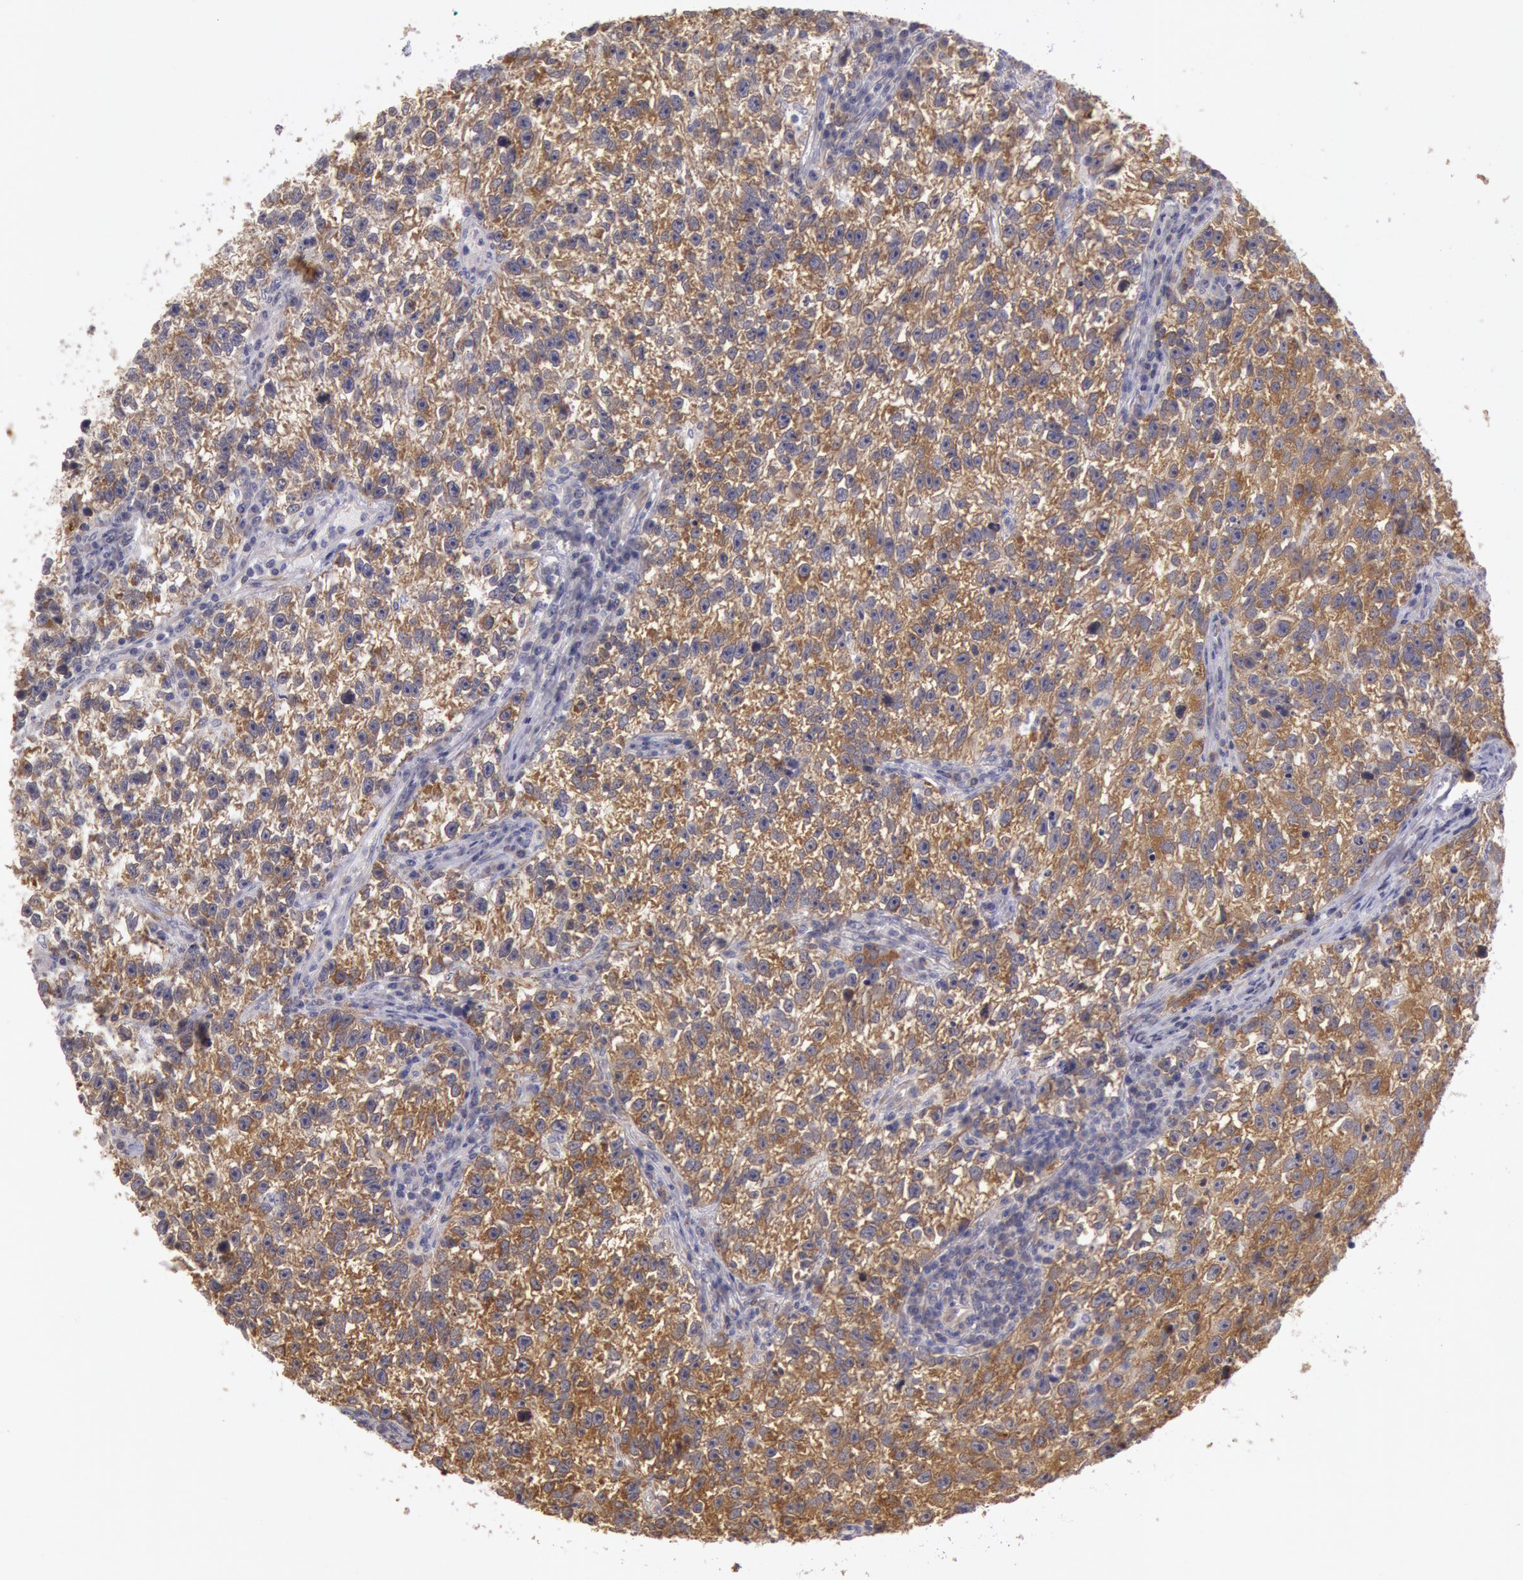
{"staining": {"intensity": "strong", "quantity": ">75%", "location": "cytoplasmic/membranous"}, "tissue": "testis cancer", "cell_type": "Tumor cells", "image_type": "cancer", "snomed": [{"axis": "morphology", "description": "Seminoma, NOS"}, {"axis": "topography", "description": "Testis"}], "caption": "An image of human testis cancer stained for a protein exhibits strong cytoplasmic/membranous brown staining in tumor cells. The staining was performed using DAB (3,3'-diaminobenzidine), with brown indicating positive protein expression. Nuclei are stained blue with hematoxylin.", "gene": "NMT2", "patient": {"sex": "male", "age": 38}}